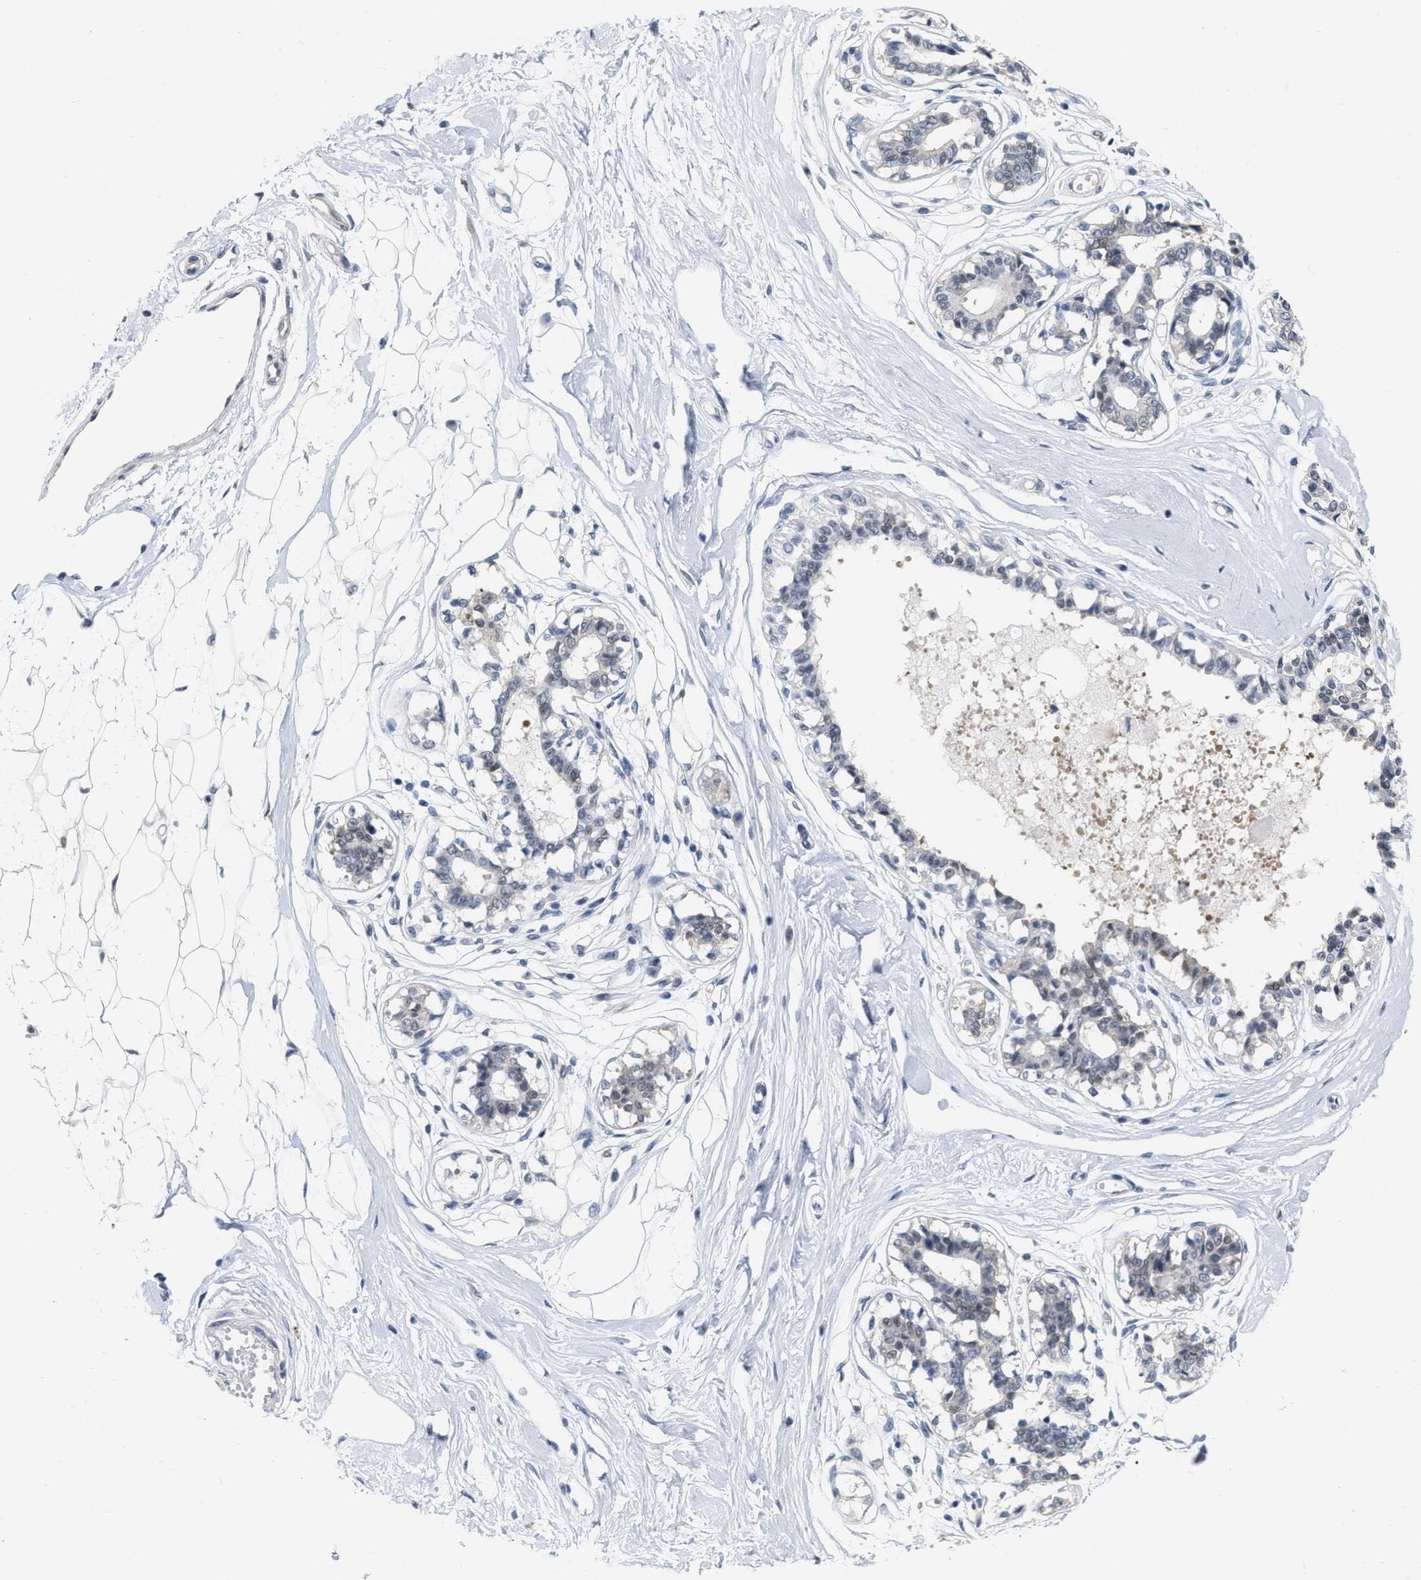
{"staining": {"intensity": "negative", "quantity": "none", "location": "none"}, "tissue": "breast", "cell_type": "Adipocytes", "image_type": "normal", "snomed": [{"axis": "morphology", "description": "Normal tissue, NOS"}, {"axis": "topography", "description": "Breast"}], "caption": "An immunohistochemistry (IHC) photomicrograph of benign breast is shown. There is no staining in adipocytes of breast.", "gene": "RUVBL1", "patient": {"sex": "female", "age": 45}}